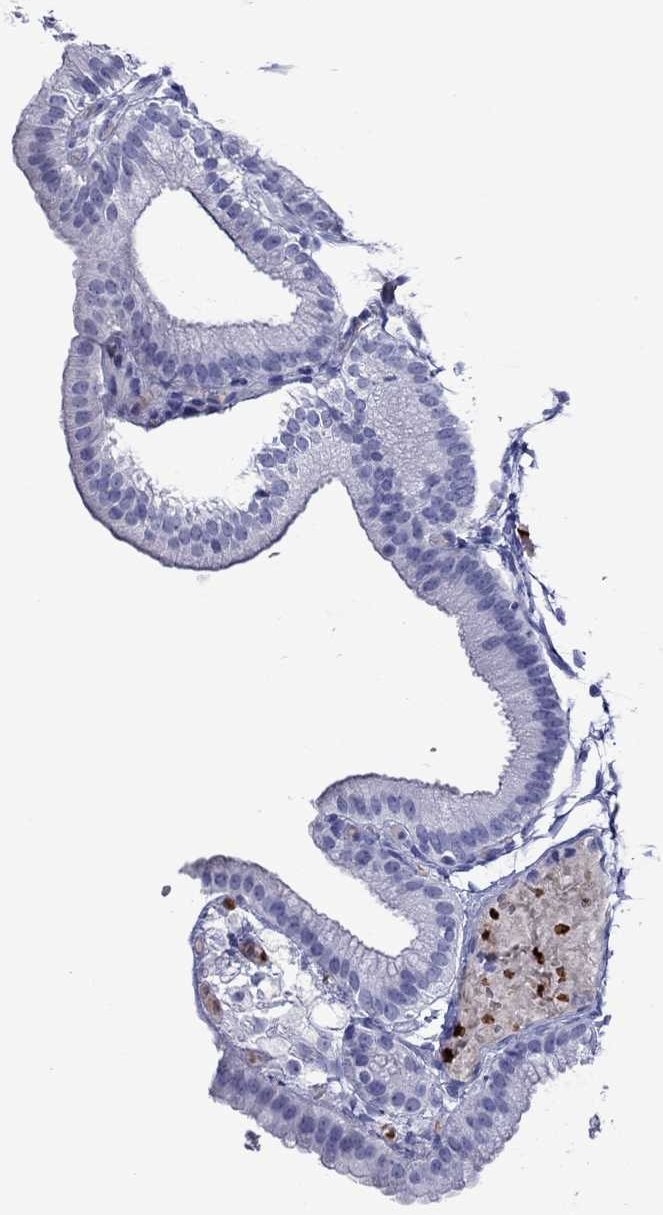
{"staining": {"intensity": "negative", "quantity": "none", "location": "none"}, "tissue": "gallbladder", "cell_type": "Glandular cells", "image_type": "normal", "snomed": [{"axis": "morphology", "description": "Normal tissue, NOS"}, {"axis": "topography", "description": "Gallbladder"}], "caption": "This is an IHC micrograph of unremarkable human gallbladder. There is no expression in glandular cells.", "gene": "ROM1", "patient": {"sex": "female", "age": 45}}